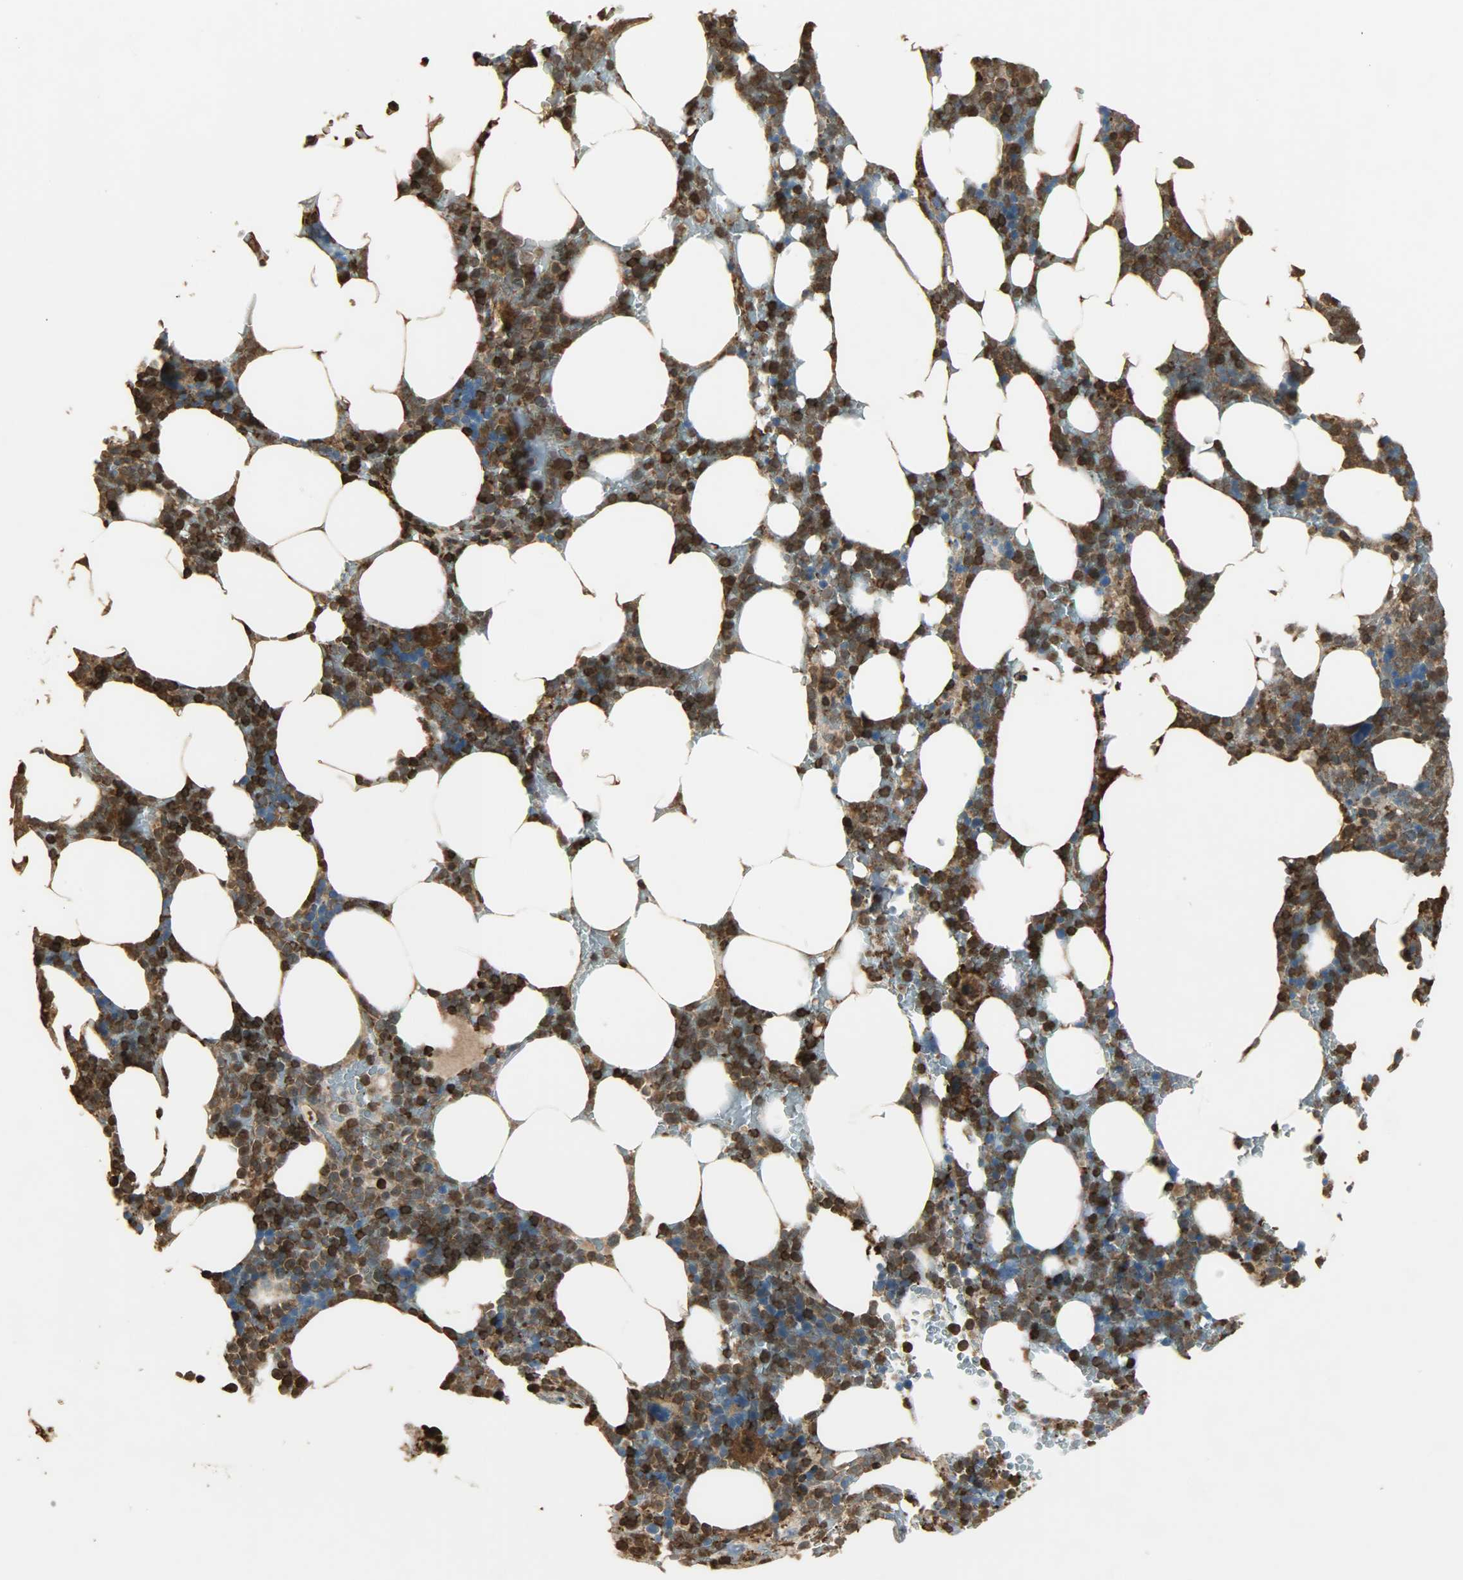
{"staining": {"intensity": "strong", "quantity": "25%-75%", "location": "cytoplasmic/membranous,nuclear"}, "tissue": "bone marrow", "cell_type": "Hematopoietic cells", "image_type": "normal", "snomed": [{"axis": "morphology", "description": "Normal tissue, NOS"}, {"axis": "topography", "description": "Bone marrow"}], "caption": "Protein expression analysis of unremarkable human bone marrow reveals strong cytoplasmic/membranous,nuclear staining in approximately 25%-75% of hematopoietic cells. The protein of interest is stained brown, and the nuclei are stained in blue (DAB (3,3'-diaminobenzidine) IHC with brightfield microscopy, high magnification).", "gene": "YWHAZ", "patient": {"sex": "female", "age": 66}}